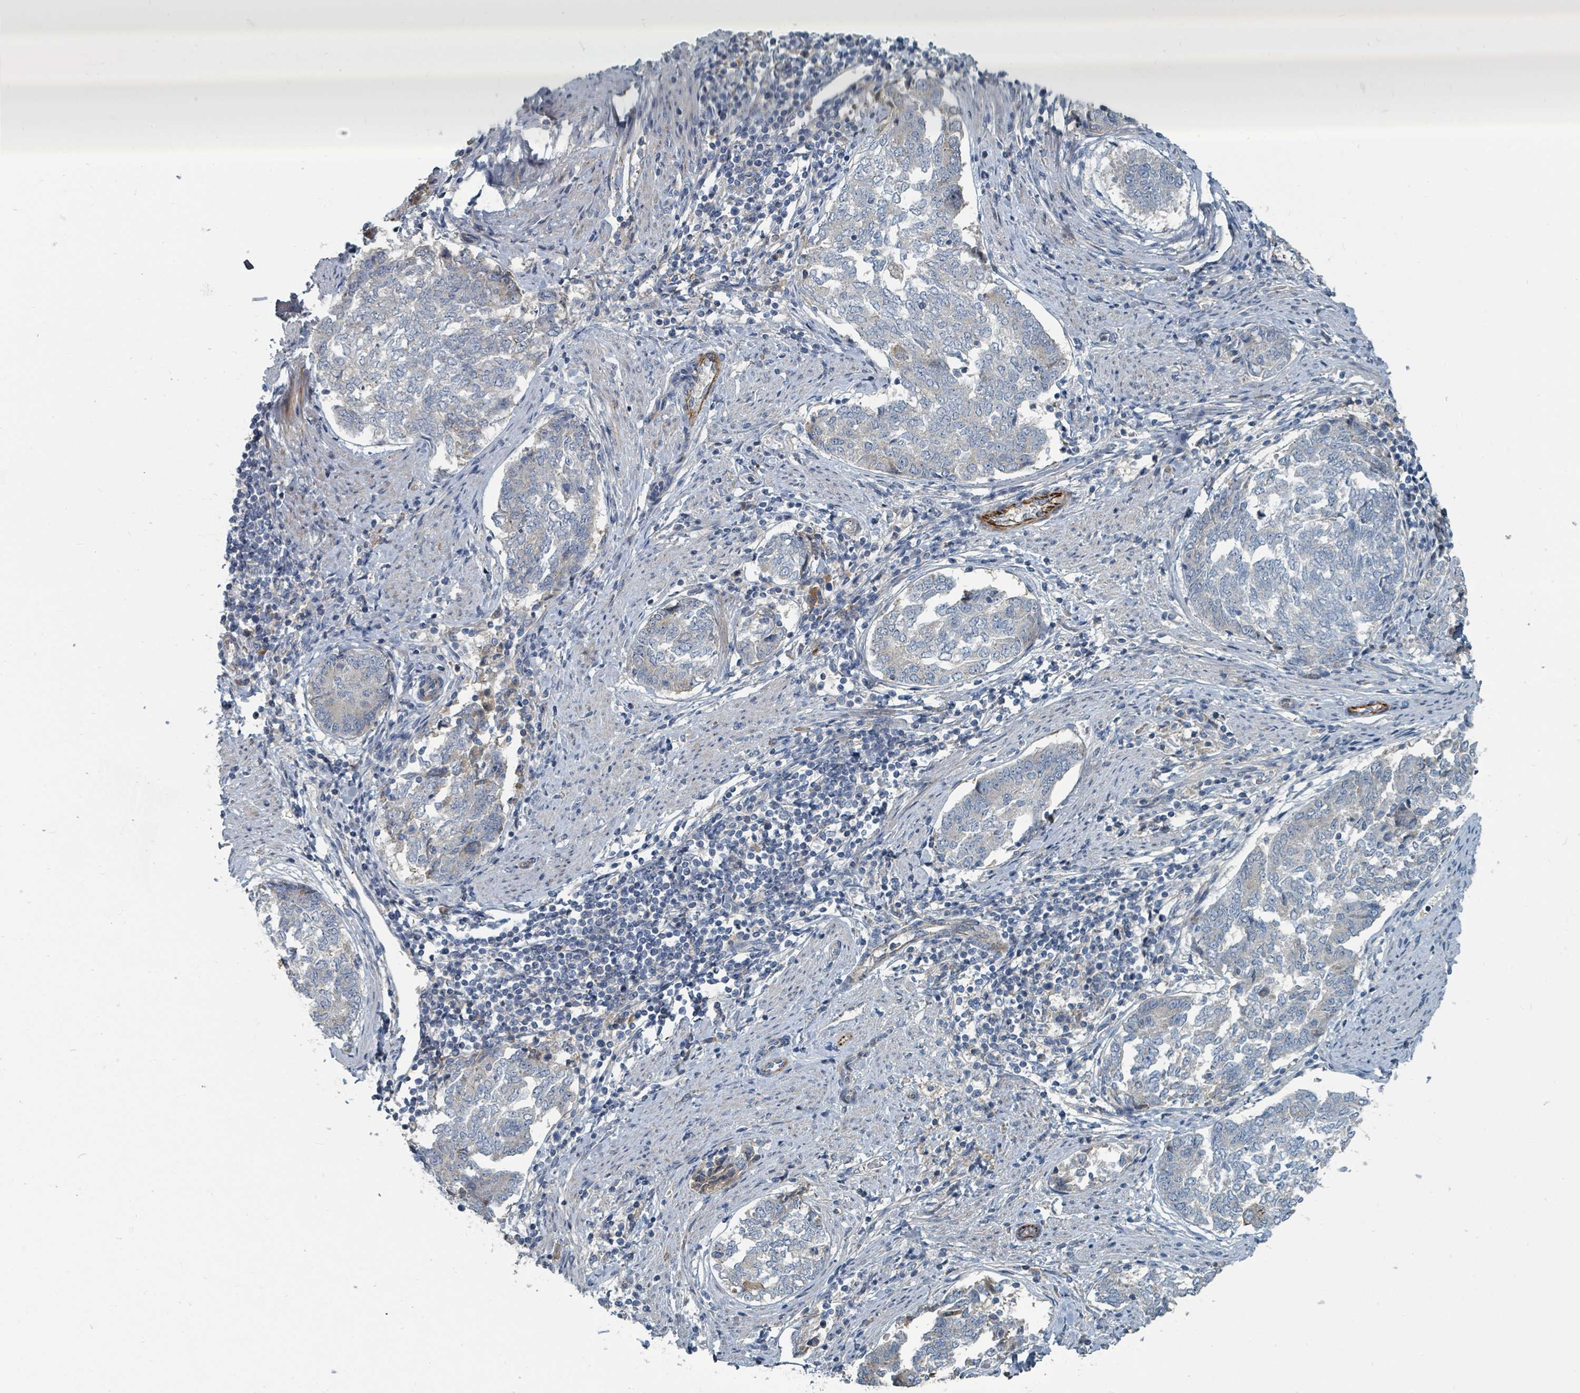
{"staining": {"intensity": "negative", "quantity": "none", "location": "none"}, "tissue": "endometrial cancer", "cell_type": "Tumor cells", "image_type": "cancer", "snomed": [{"axis": "morphology", "description": "Adenocarcinoma, NOS"}, {"axis": "topography", "description": "Endometrium"}], "caption": "An IHC histopathology image of endometrial cancer is shown. There is no staining in tumor cells of endometrial cancer.", "gene": "SLC44A5", "patient": {"sex": "female", "age": 80}}